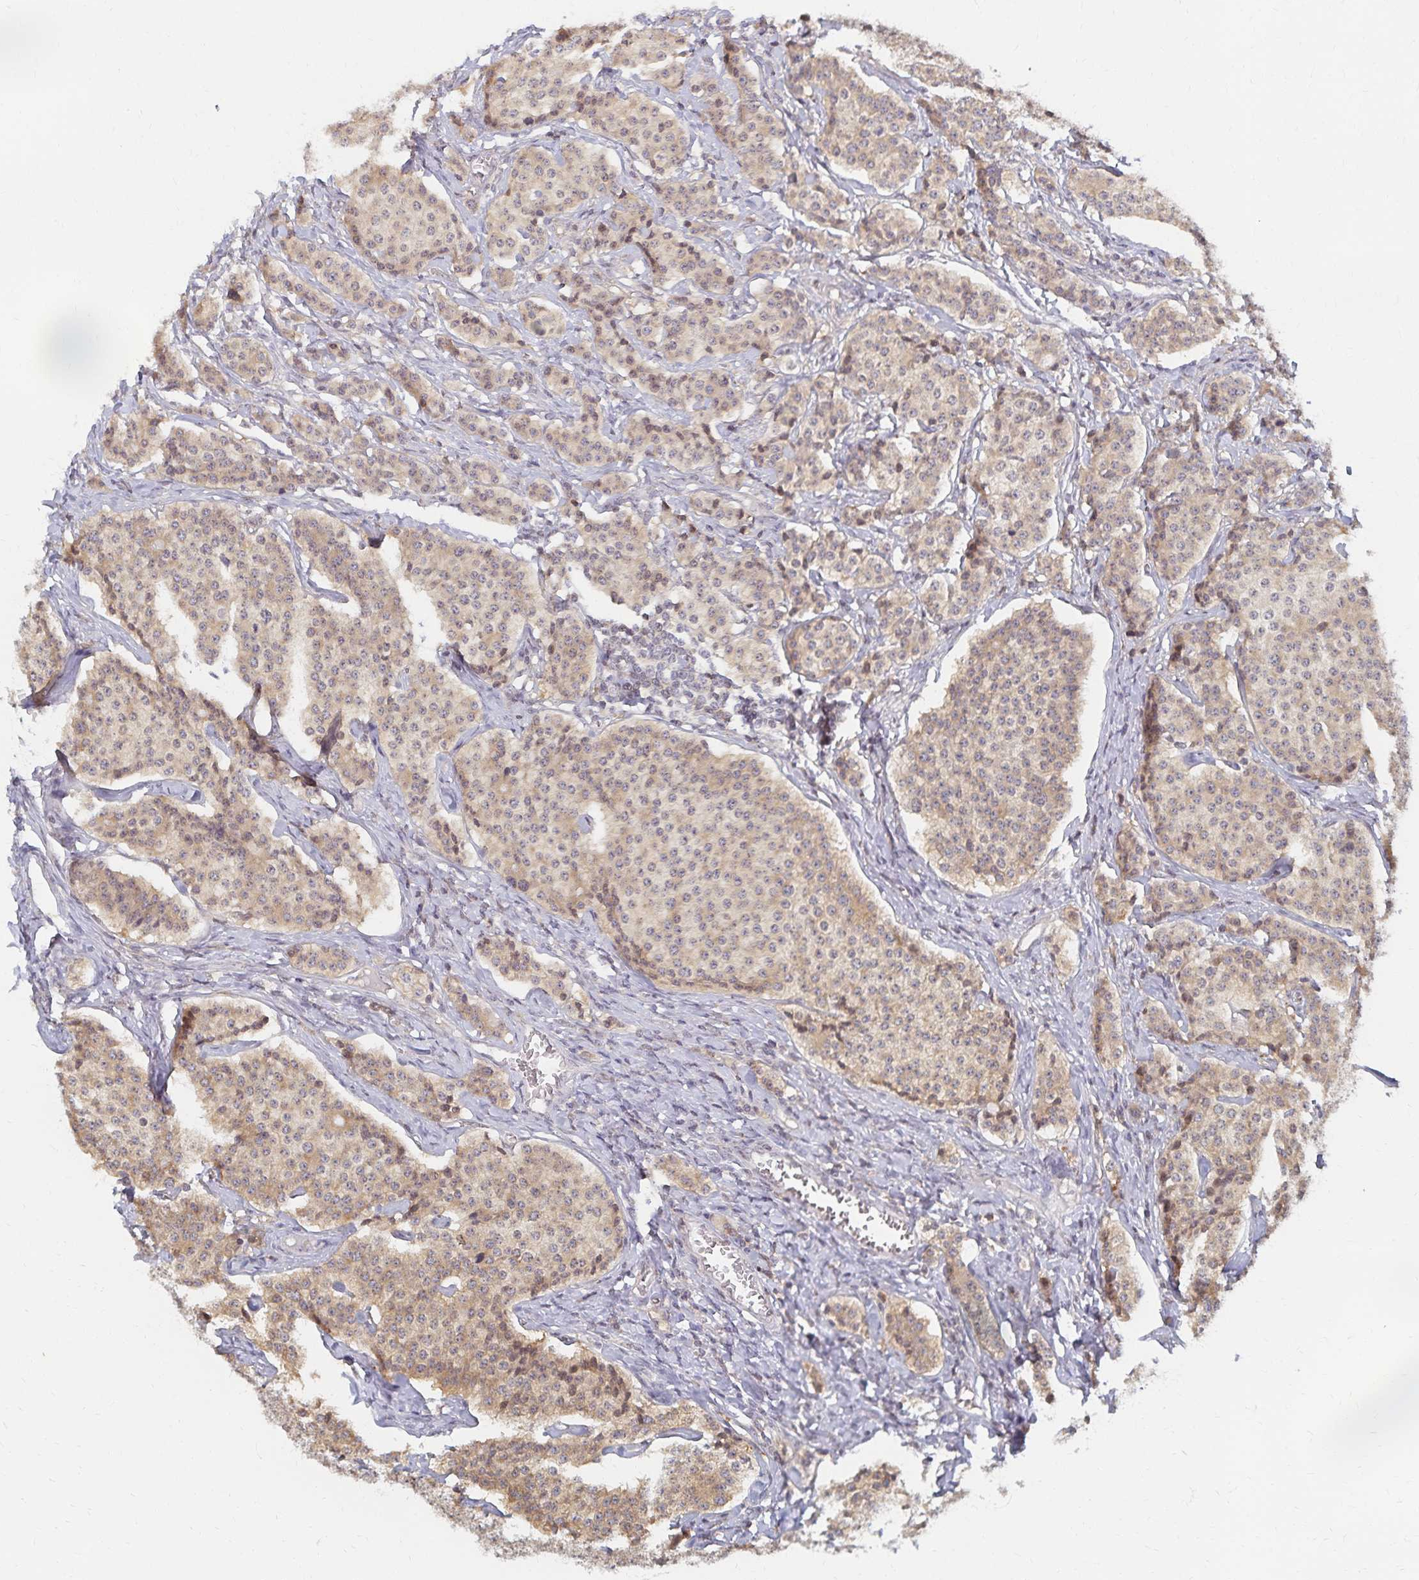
{"staining": {"intensity": "weak", "quantity": ">75%", "location": "cytoplasmic/membranous,nuclear"}, "tissue": "carcinoid", "cell_type": "Tumor cells", "image_type": "cancer", "snomed": [{"axis": "morphology", "description": "Carcinoid, malignant, NOS"}, {"axis": "topography", "description": "Small intestine"}], "caption": "Protein analysis of carcinoid (malignant) tissue displays weak cytoplasmic/membranous and nuclear positivity in approximately >75% of tumor cells.", "gene": "RAB9B", "patient": {"sex": "female", "age": 64}}